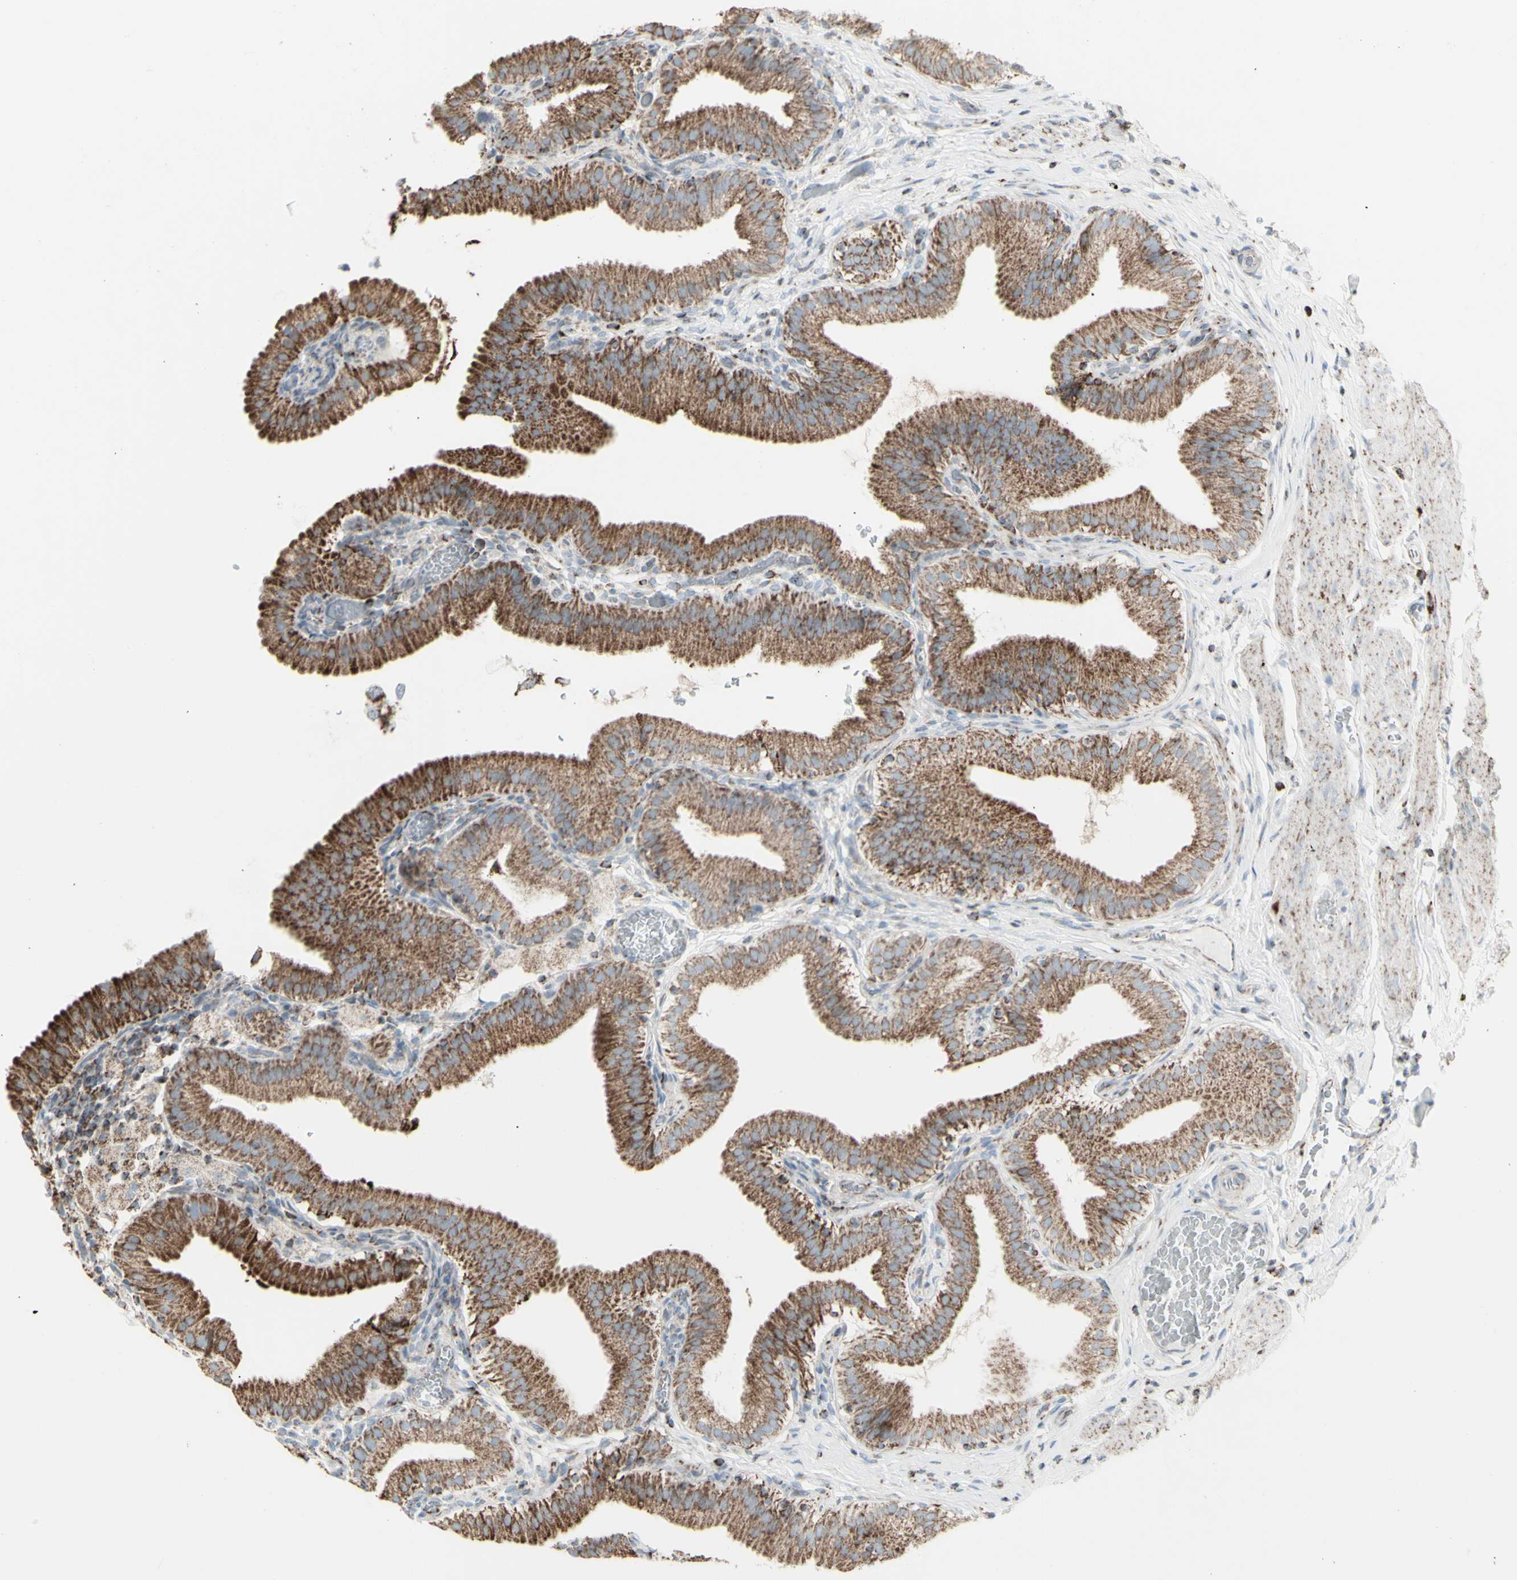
{"staining": {"intensity": "strong", "quantity": ">75%", "location": "cytoplasmic/membranous"}, "tissue": "gallbladder", "cell_type": "Glandular cells", "image_type": "normal", "snomed": [{"axis": "morphology", "description": "Normal tissue, NOS"}, {"axis": "topography", "description": "Gallbladder"}], "caption": "This is an image of IHC staining of benign gallbladder, which shows strong positivity in the cytoplasmic/membranous of glandular cells.", "gene": "PLGRKT", "patient": {"sex": "male", "age": 54}}